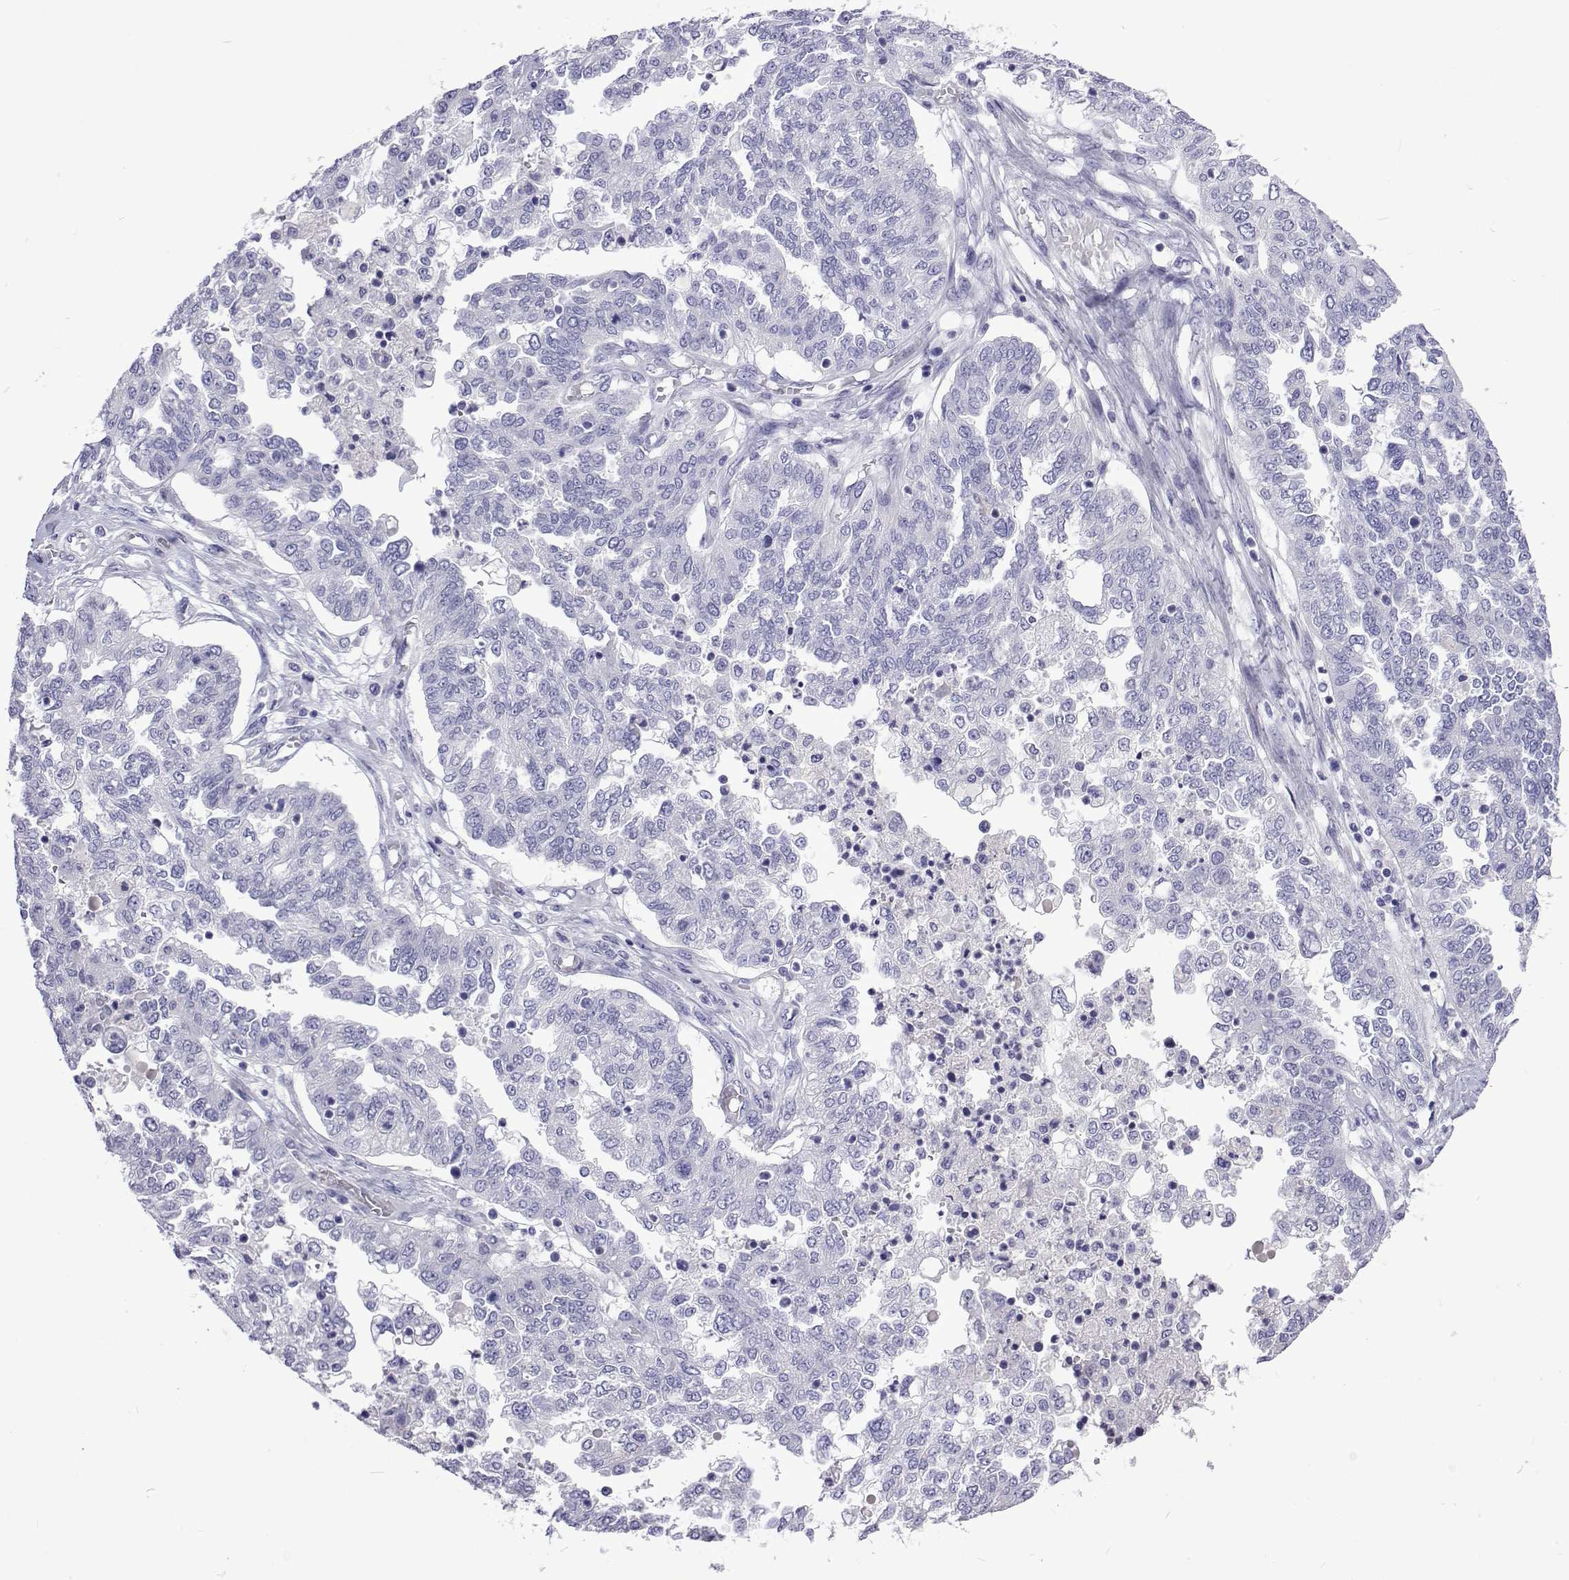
{"staining": {"intensity": "negative", "quantity": "none", "location": "none"}, "tissue": "ovarian cancer", "cell_type": "Tumor cells", "image_type": "cancer", "snomed": [{"axis": "morphology", "description": "Cystadenocarcinoma, serous, NOS"}, {"axis": "topography", "description": "Ovary"}], "caption": "This micrograph is of ovarian serous cystadenocarcinoma stained with immunohistochemistry to label a protein in brown with the nuclei are counter-stained blue. There is no expression in tumor cells.", "gene": "UMODL1", "patient": {"sex": "female", "age": 67}}